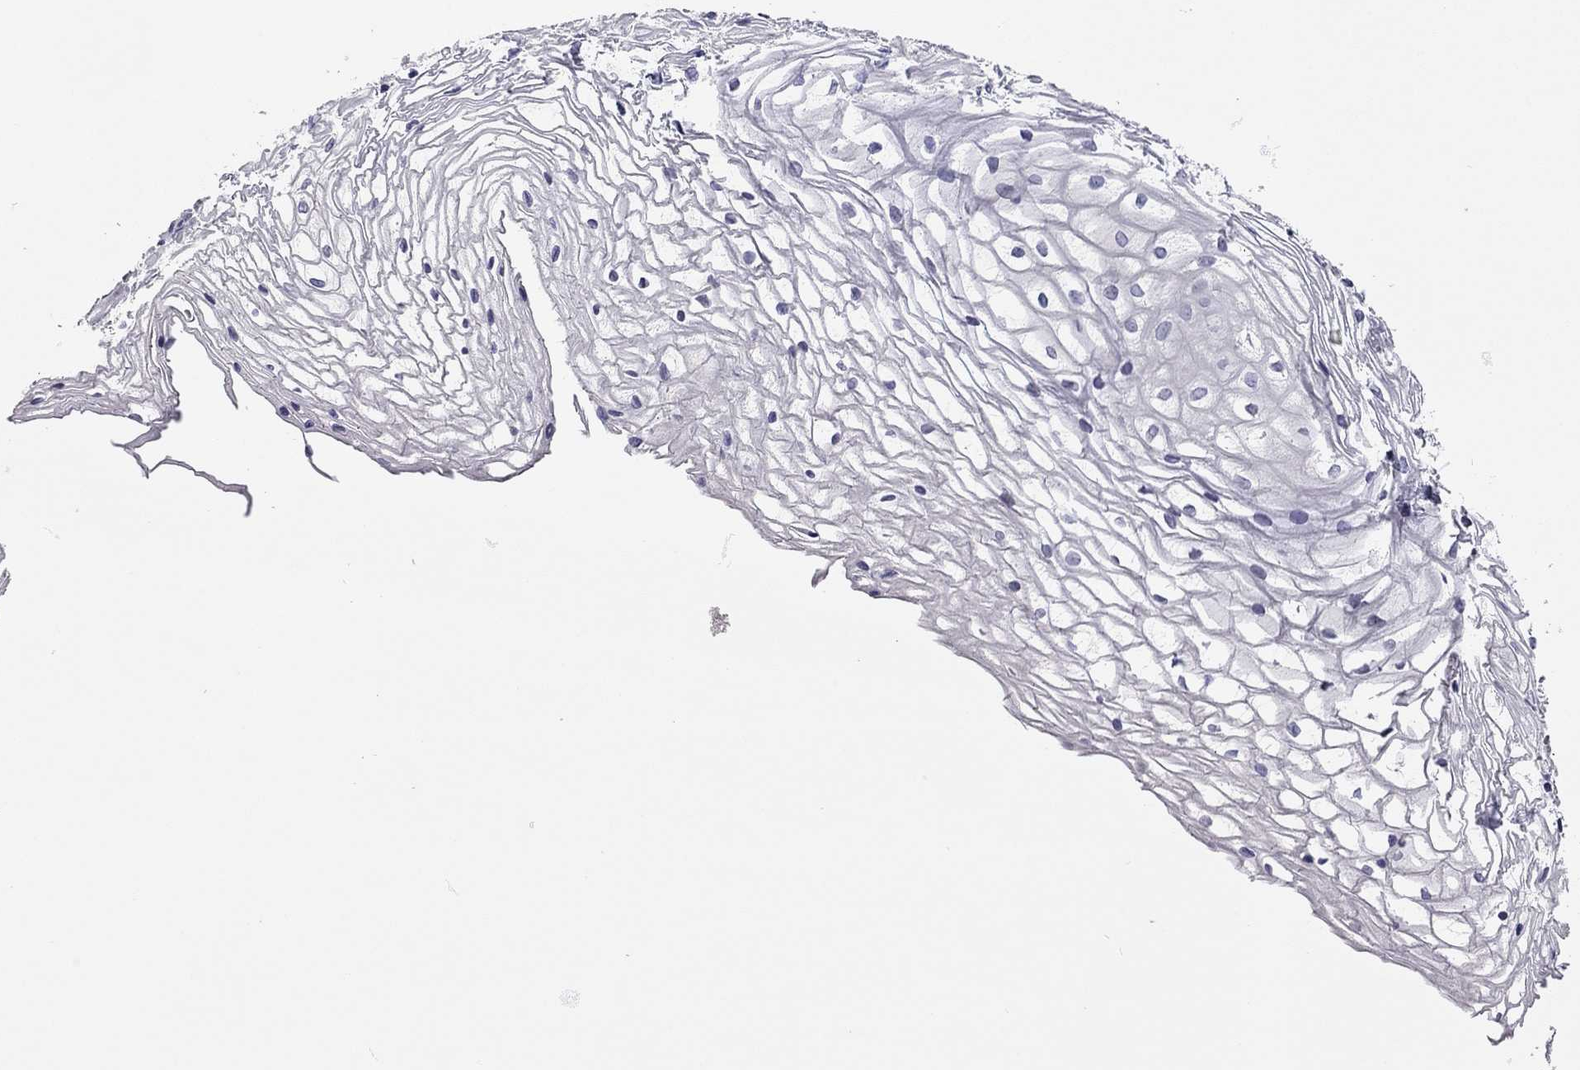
{"staining": {"intensity": "negative", "quantity": "none", "location": "none"}, "tissue": "vagina", "cell_type": "Squamous epithelial cells", "image_type": "normal", "snomed": [{"axis": "morphology", "description": "Normal tissue, NOS"}, {"axis": "topography", "description": "Vagina"}], "caption": "The immunohistochemistry photomicrograph has no significant expression in squamous epithelial cells of vagina.", "gene": "SCARB1", "patient": {"sex": "female", "age": 34}}